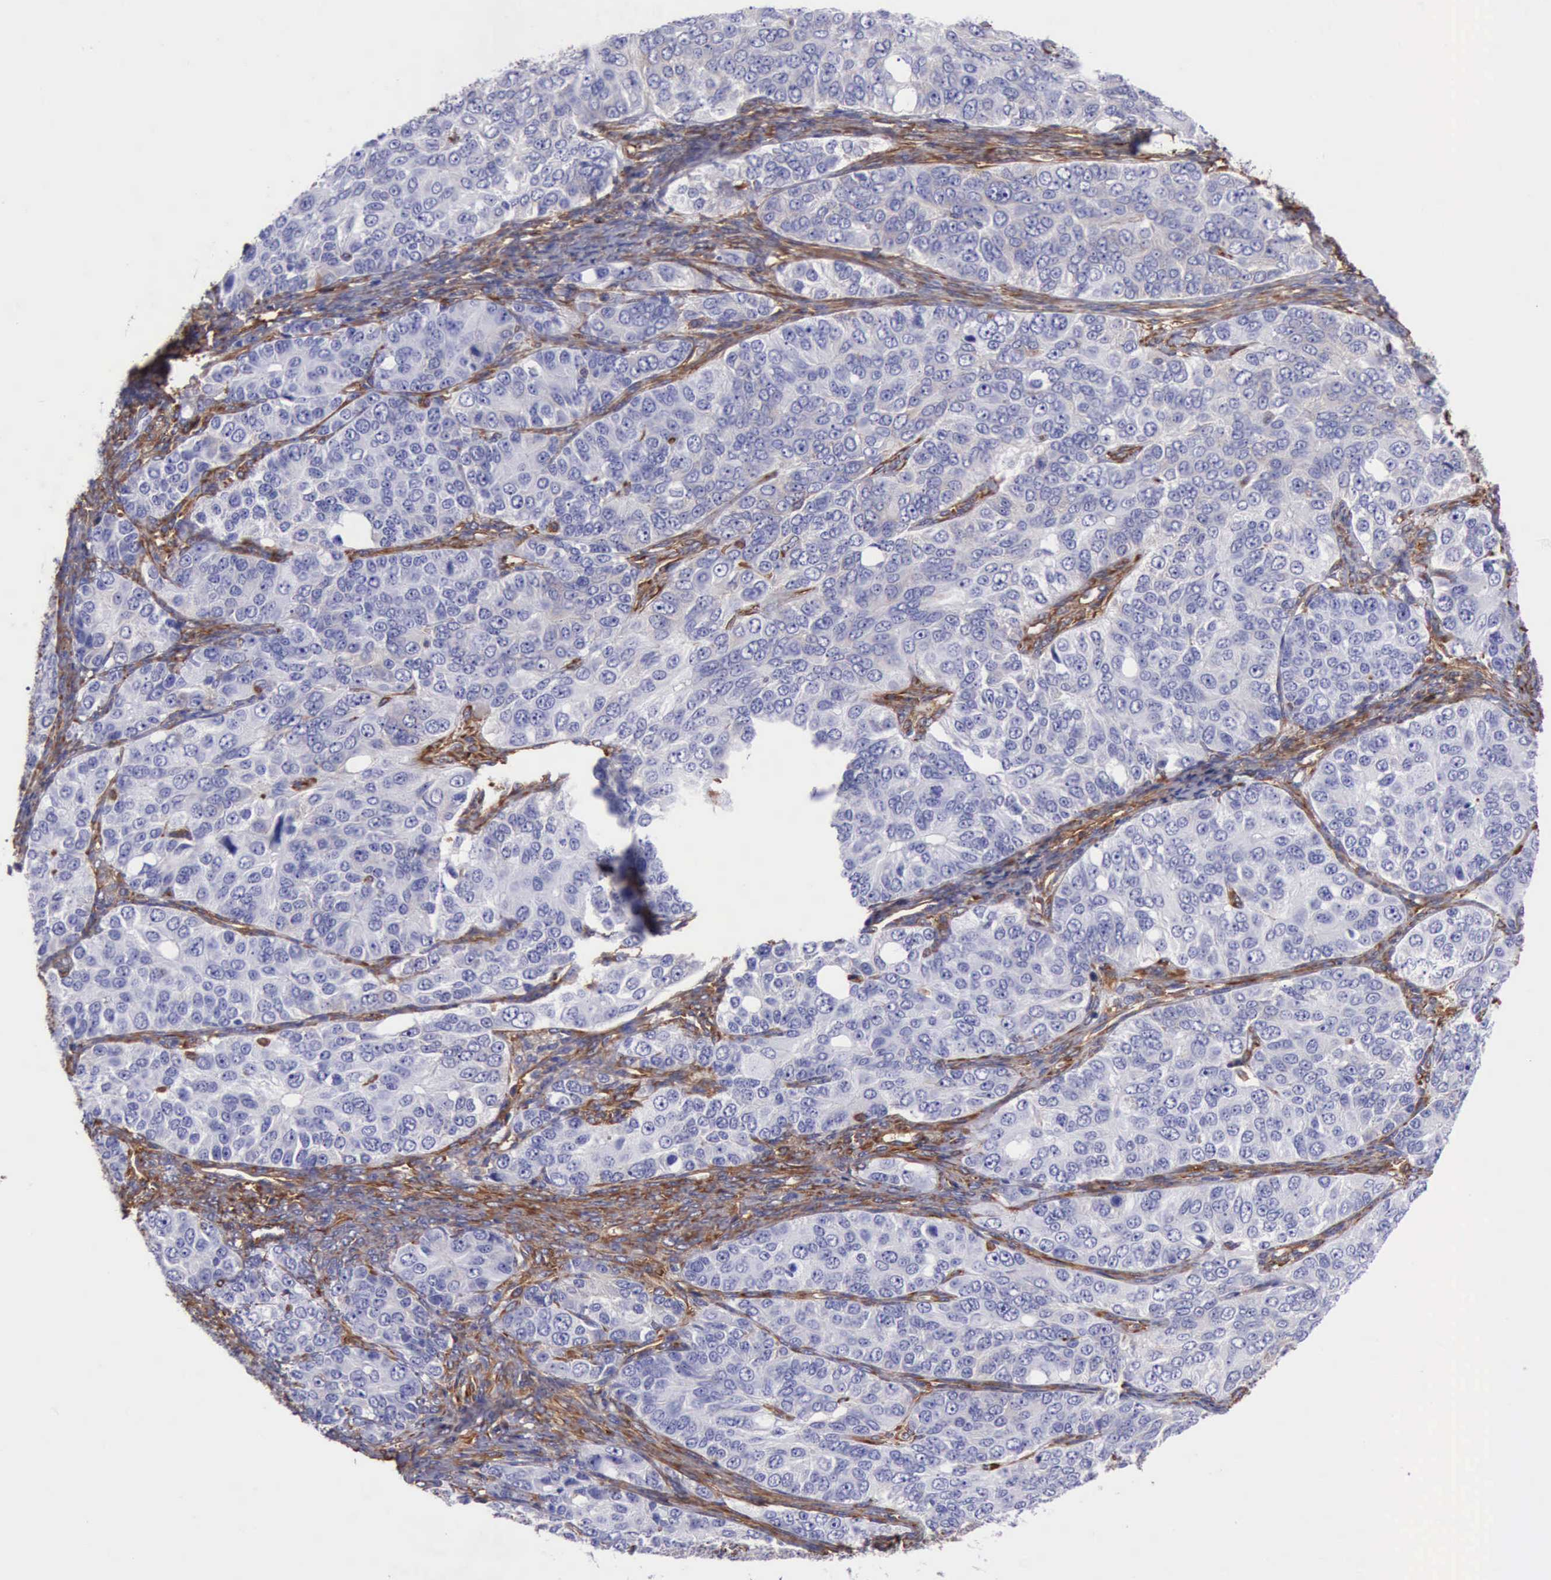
{"staining": {"intensity": "negative", "quantity": "none", "location": "none"}, "tissue": "ovarian cancer", "cell_type": "Tumor cells", "image_type": "cancer", "snomed": [{"axis": "morphology", "description": "Carcinoma, endometroid"}, {"axis": "topography", "description": "Ovary"}], "caption": "Ovarian cancer (endometroid carcinoma) stained for a protein using immunohistochemistry (IHC) reveals no staining tumor cells.", "gene": "FLNA", "patient": {"sex": "female", "age": 51}}